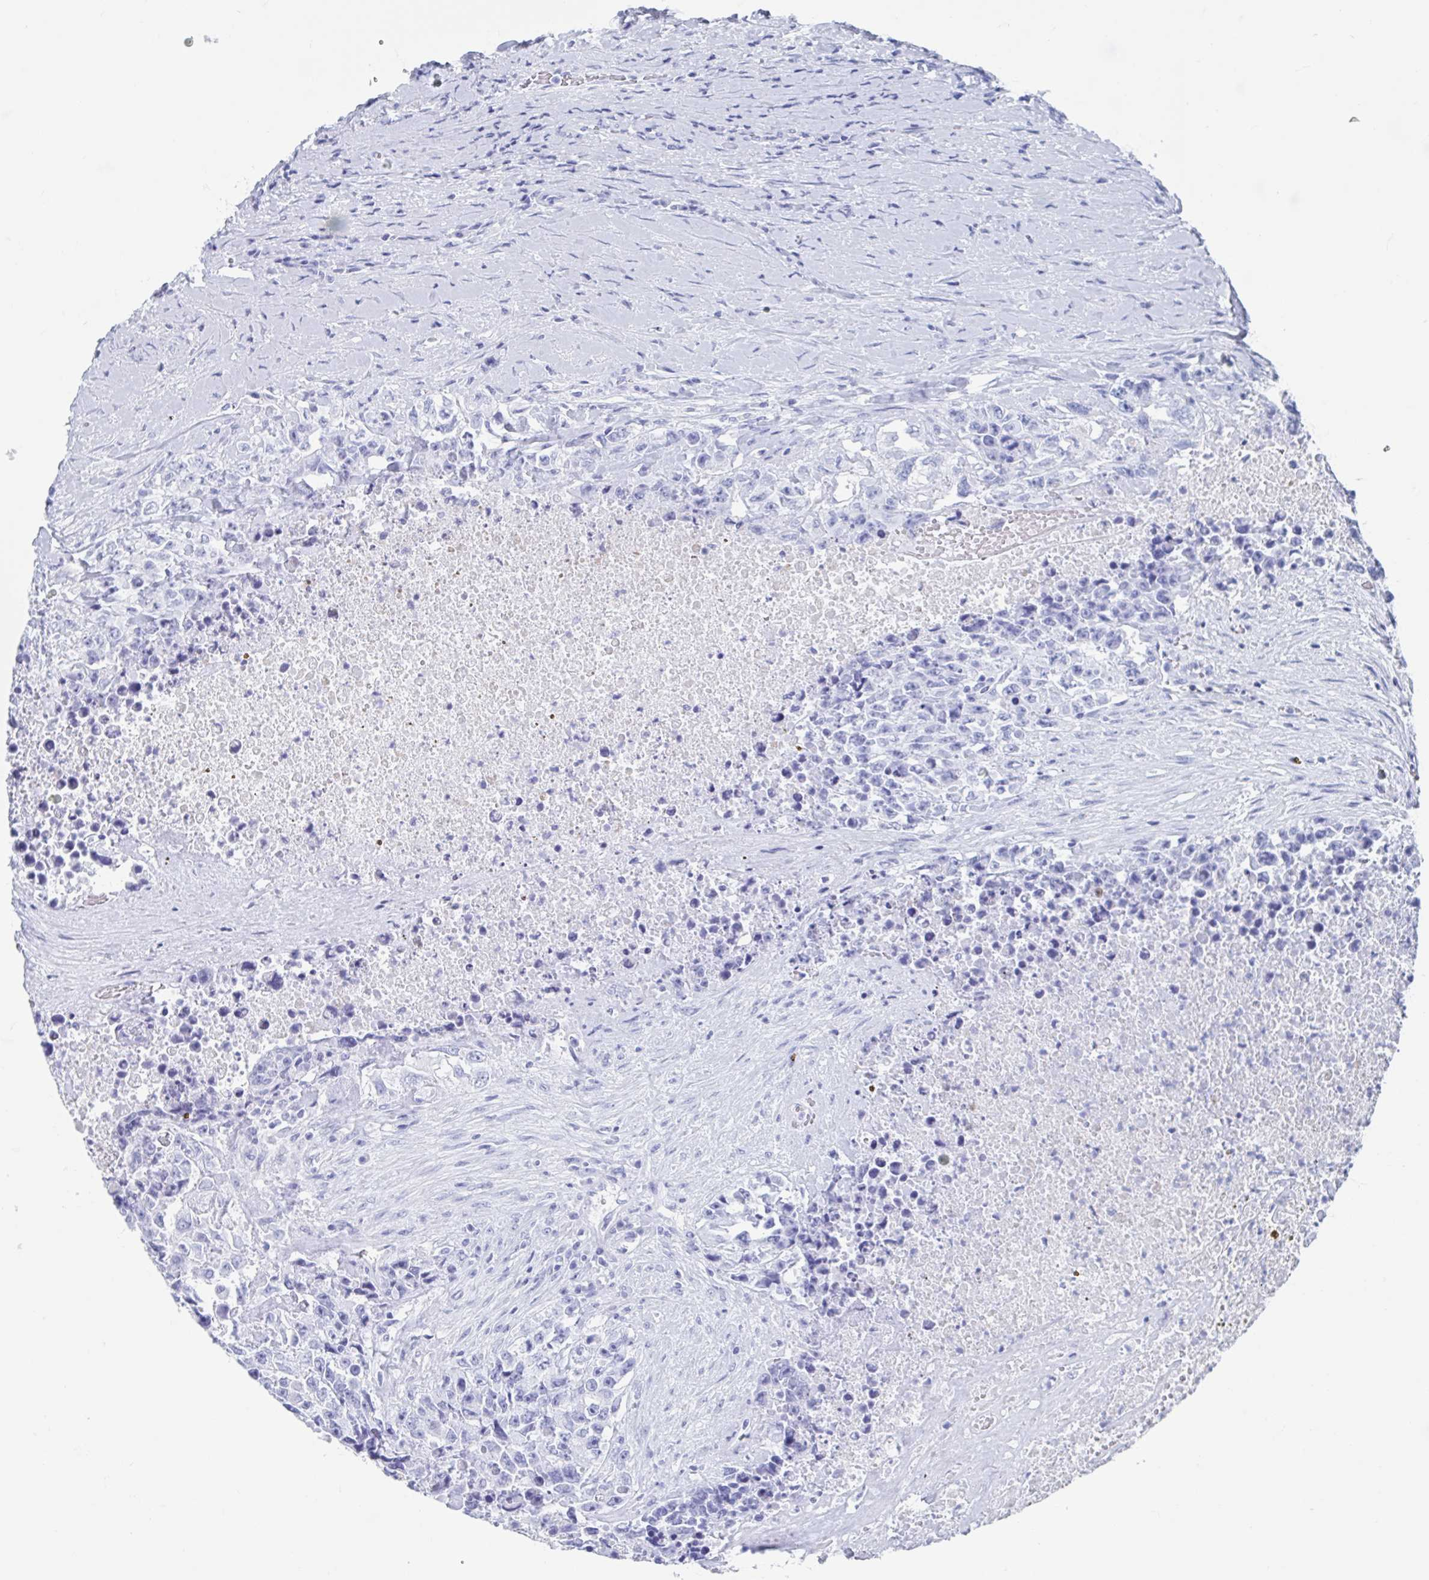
{"staining": {"intensity": "negative", "quantity": "none", "location": "none"}, "tissue": "testis cancer", "cell_type": "Tumor cells", "image_type": "cancer", "snomed": [{"axis": "morphology", "description": "Carcinoma, Embryonal, NOS"}, {"axis": "topography", "description": "Testis"}], "caption": "Photomicrograph shows no protein positivity in tumor cells of embryonal carcinoma (testis) tissue. (DAB immunohistochemistry (IHC) visualized using brightfield microscopy, high magnification).", "gene": "C10orf53", "patient": {"sex": "male", "age": 24}}